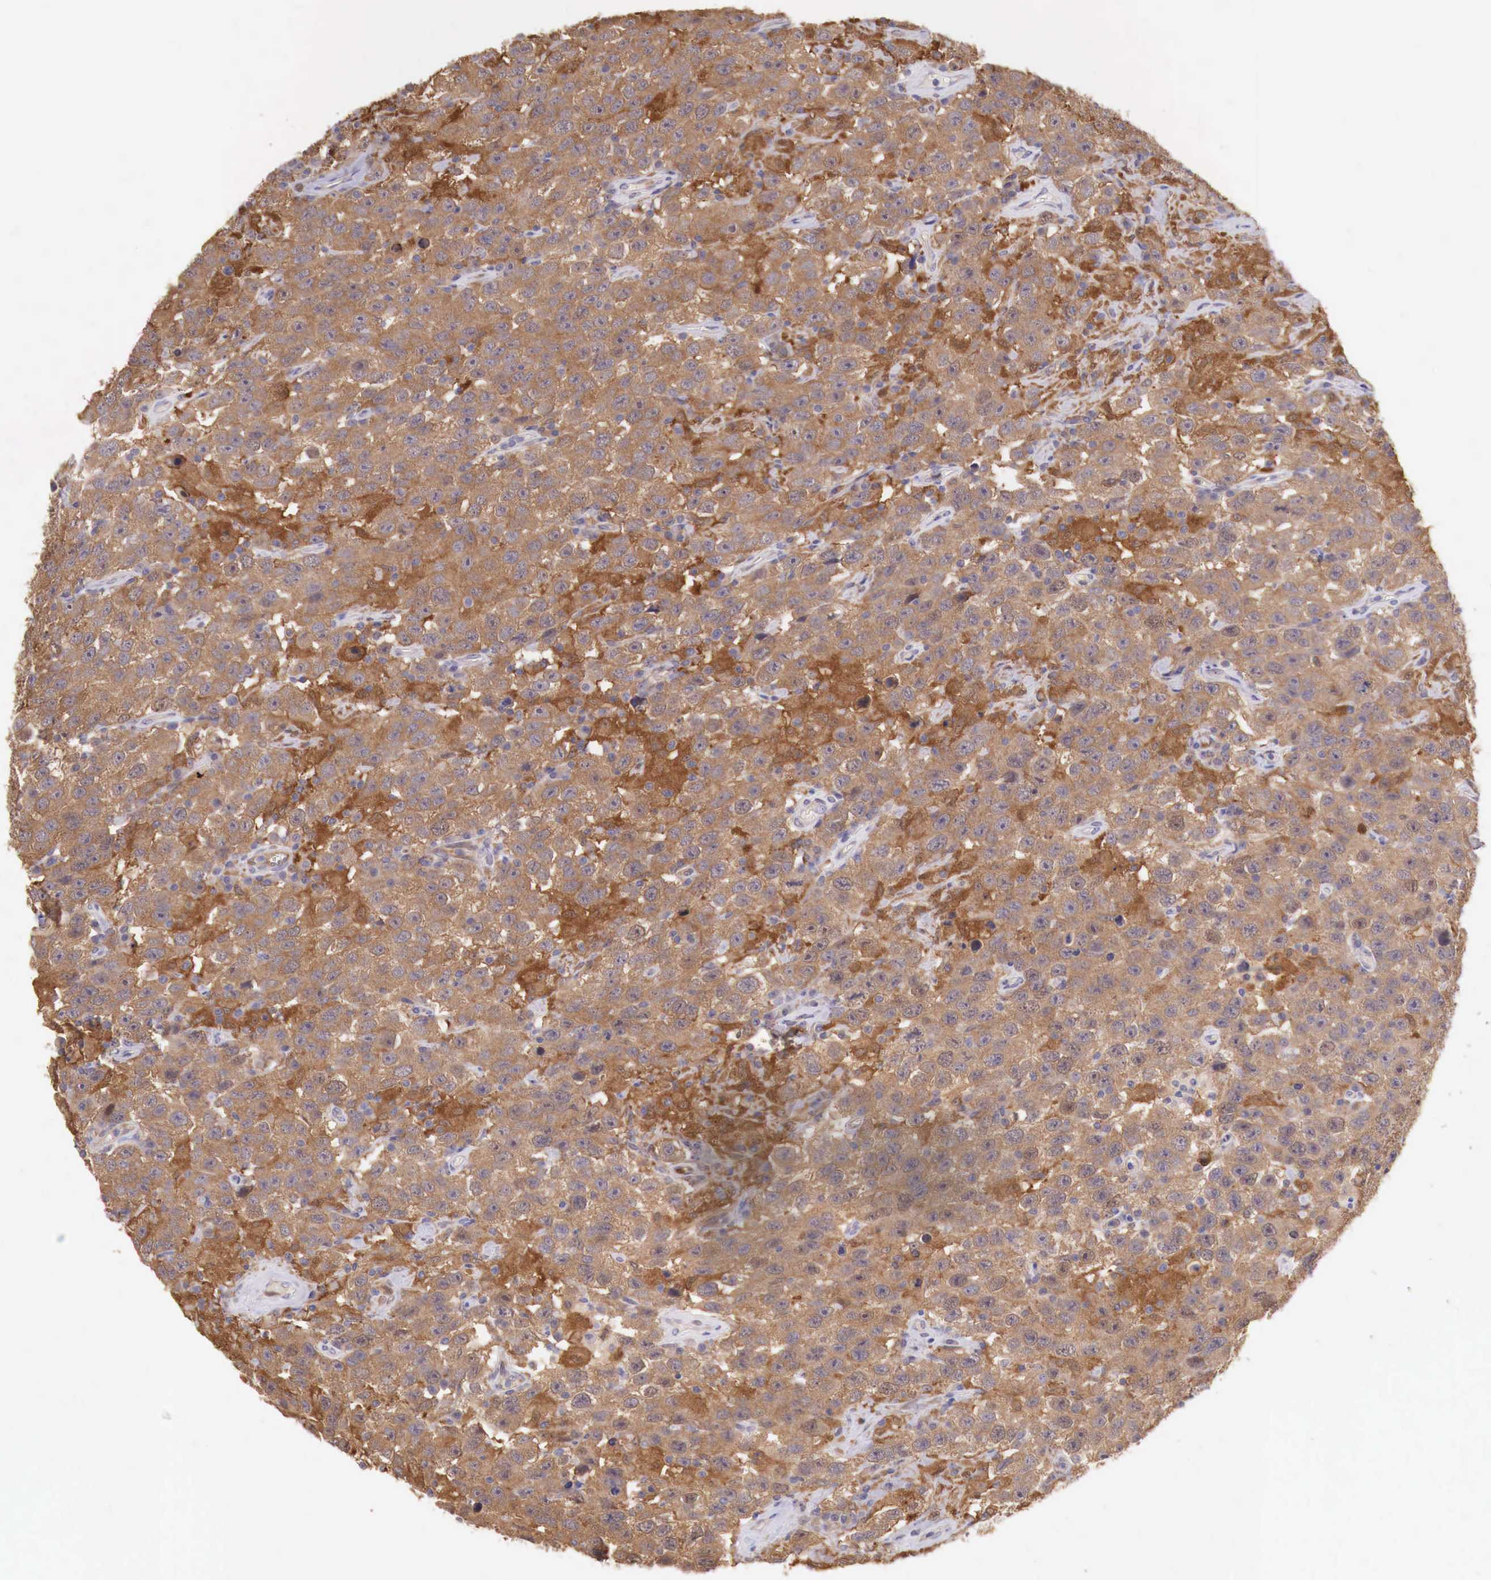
{"staining": {"intensity": "strong", "quantity": ">75%", "location": "cytoplasmic/membranous"}, "tissue": "testis cancer", "cell_type": "Tumor cells", "image_type": "cancer", "snomed": [{"axis": "morphology", "description": "Seminoma, NOS"}, {"axis": "topography", "description": "Testis"}], "caption": "Immunohistochemistry image of neoplastic tissue: testis cancer (seminoma) stained using IHC reveals high levels of strong protein expression localized specifically in the cytoplasmic/membranous of tumor cells, appearing as a cytoplasmic/membranous brown color.", "gene": "GAB2", "patient": {"sex": "male", "age": 41}}